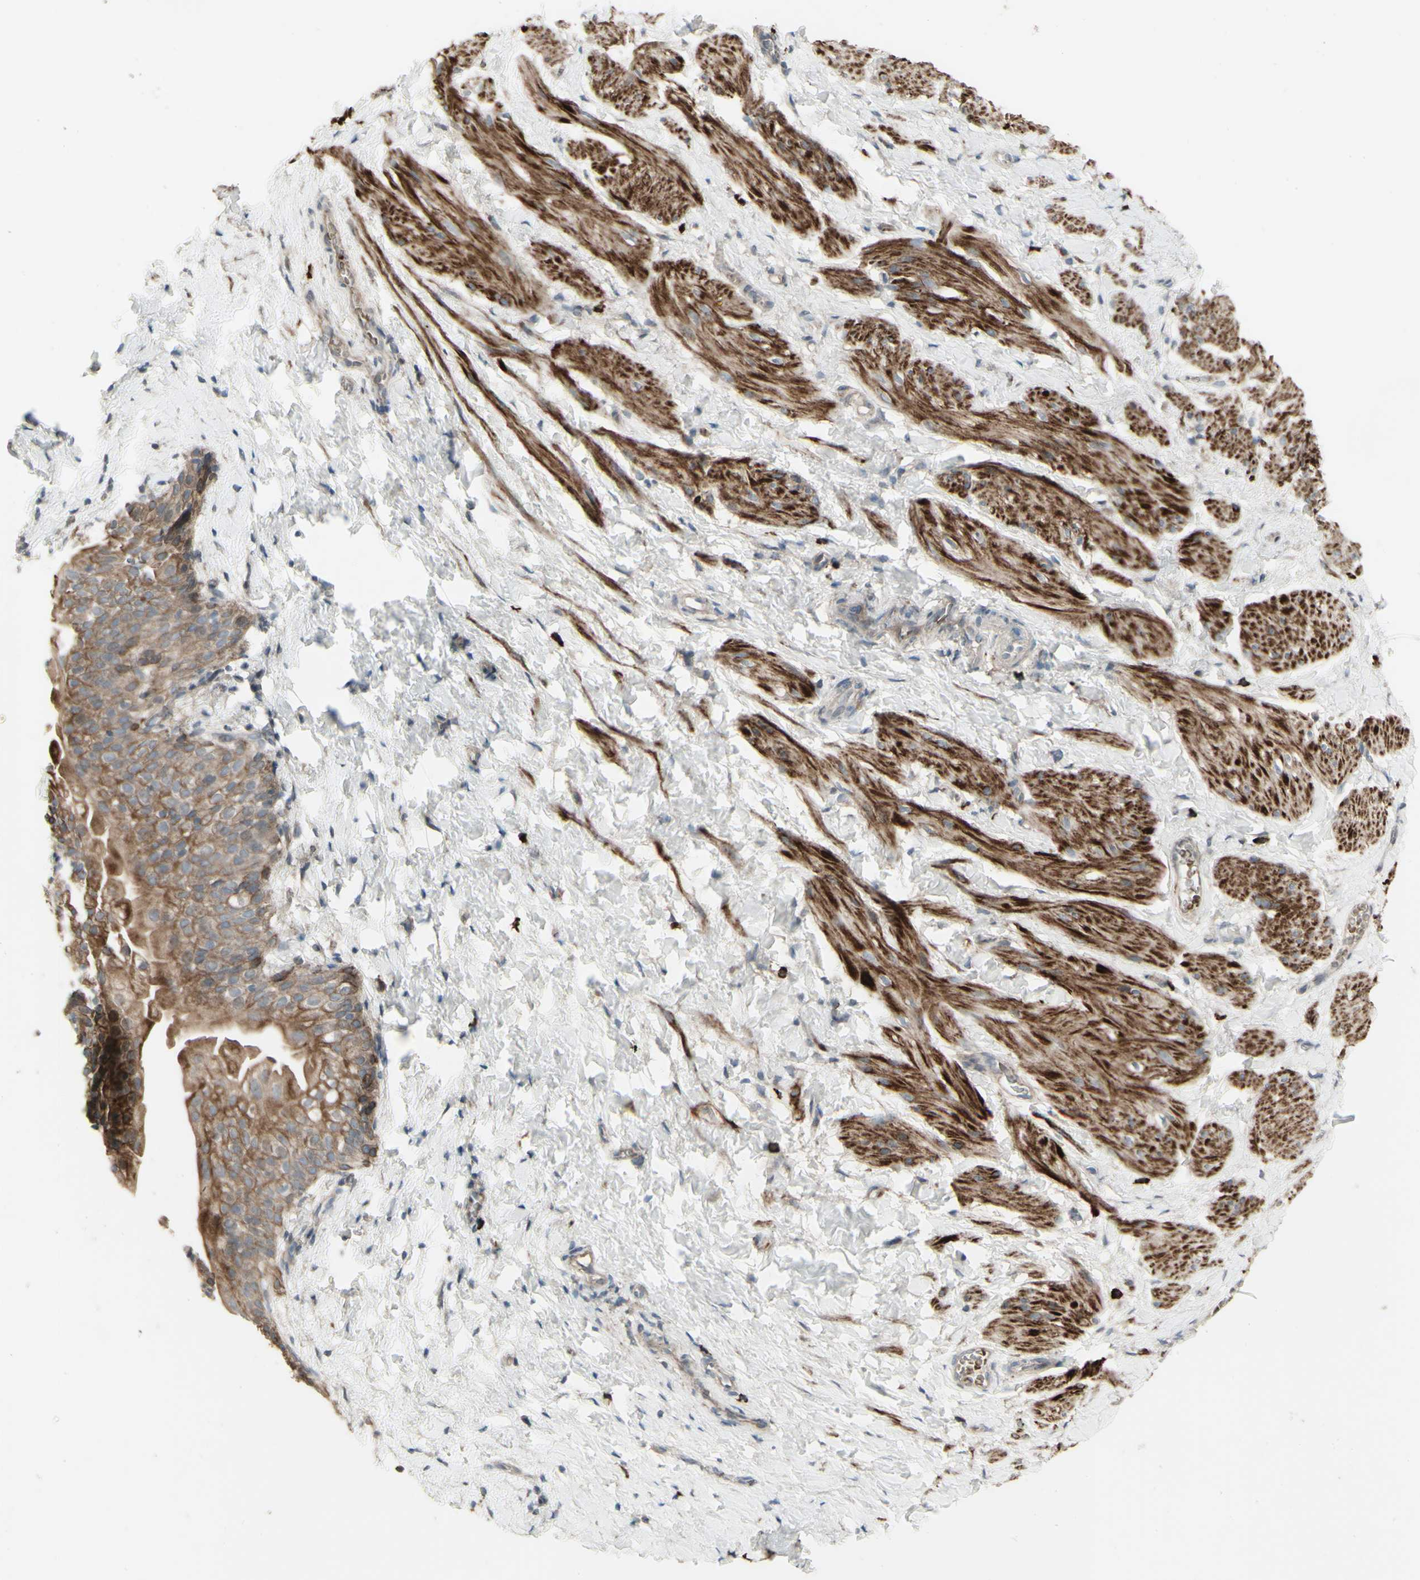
{"staining": {"intensity": "strong", "quantity": "25%-75%", "location": "cytoplasmic/membranous"}, "tissue": "smooth muscle", "cell_type": "Smooth muscle cells", "image_type": "normal", "snomed": [{"axis": "morphology", "description": "Normal tissue, NOS"}, {"axis": "topography", "description": "Smooth muscle"}], "caption": "Protein expression analysis of unremarkable smooth muscle displays strong cytoplasmic/membranous positivity in approximately 25%-75% of smooth muscle cells. The protein of interest is stained brown, and the nuclei are stained in blue (DAB IHC with brightfield microscopy, high magnification).", "gene": "GRAMD1B", "patient": {"sex": "male", "age": 16}}